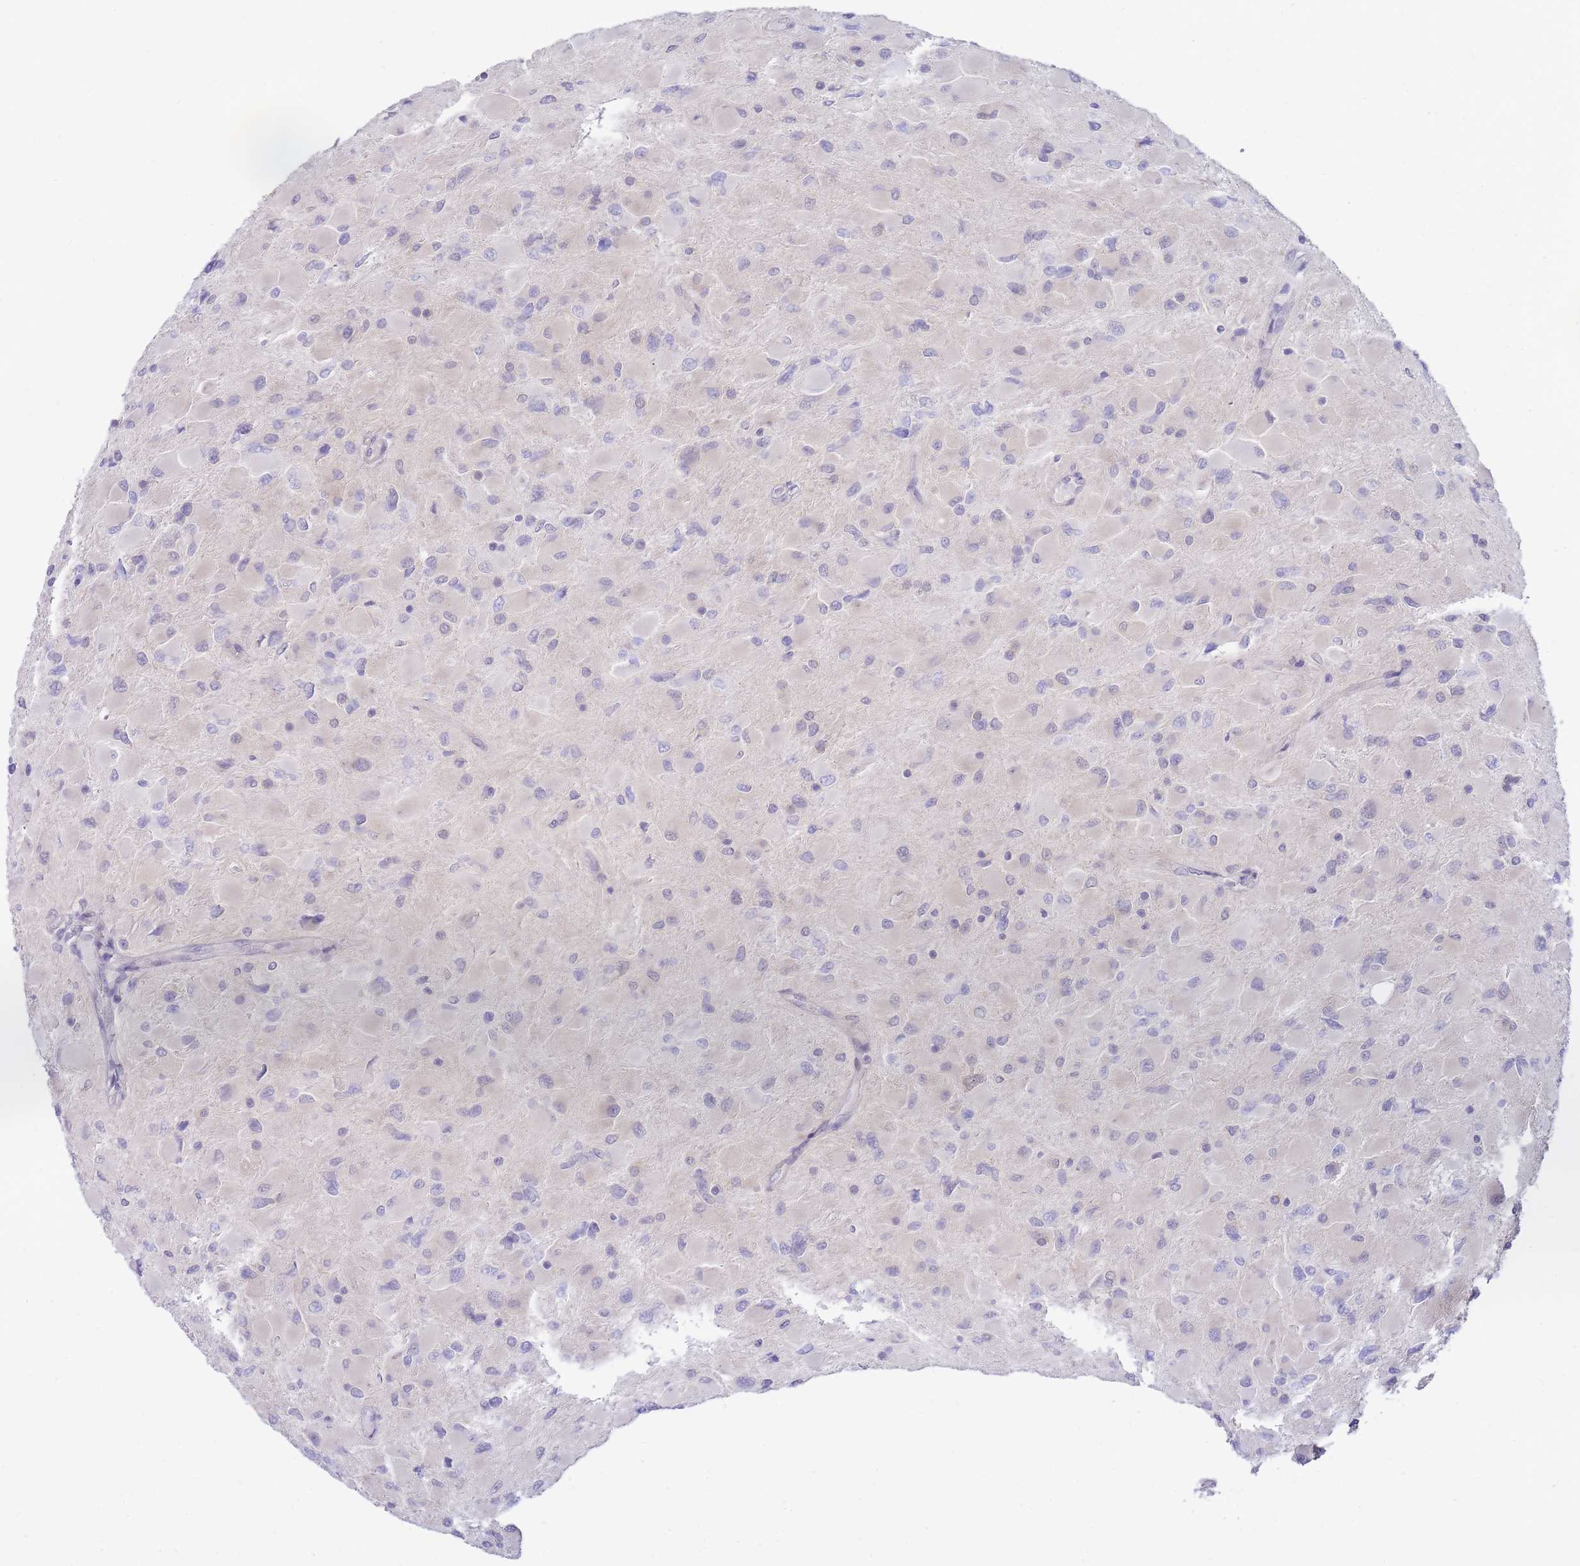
{"staining": {"intensity": "negative", "quantity": "none", "location": "none"}, "tissue": "glioma", "cell_type": "Tumor cells", "image_type": "cancer", "snomed": [{"axis": "morphology", "description": "Glioma, malignant, High grade"}, {"axis": "topography", "description": "Cerebral cortex"}], "caption": "A micrograph of human glioma is negative for staining in tumor cells.", "gene": "SUGT1", "patient": {"sex": "female", "age": 36}}